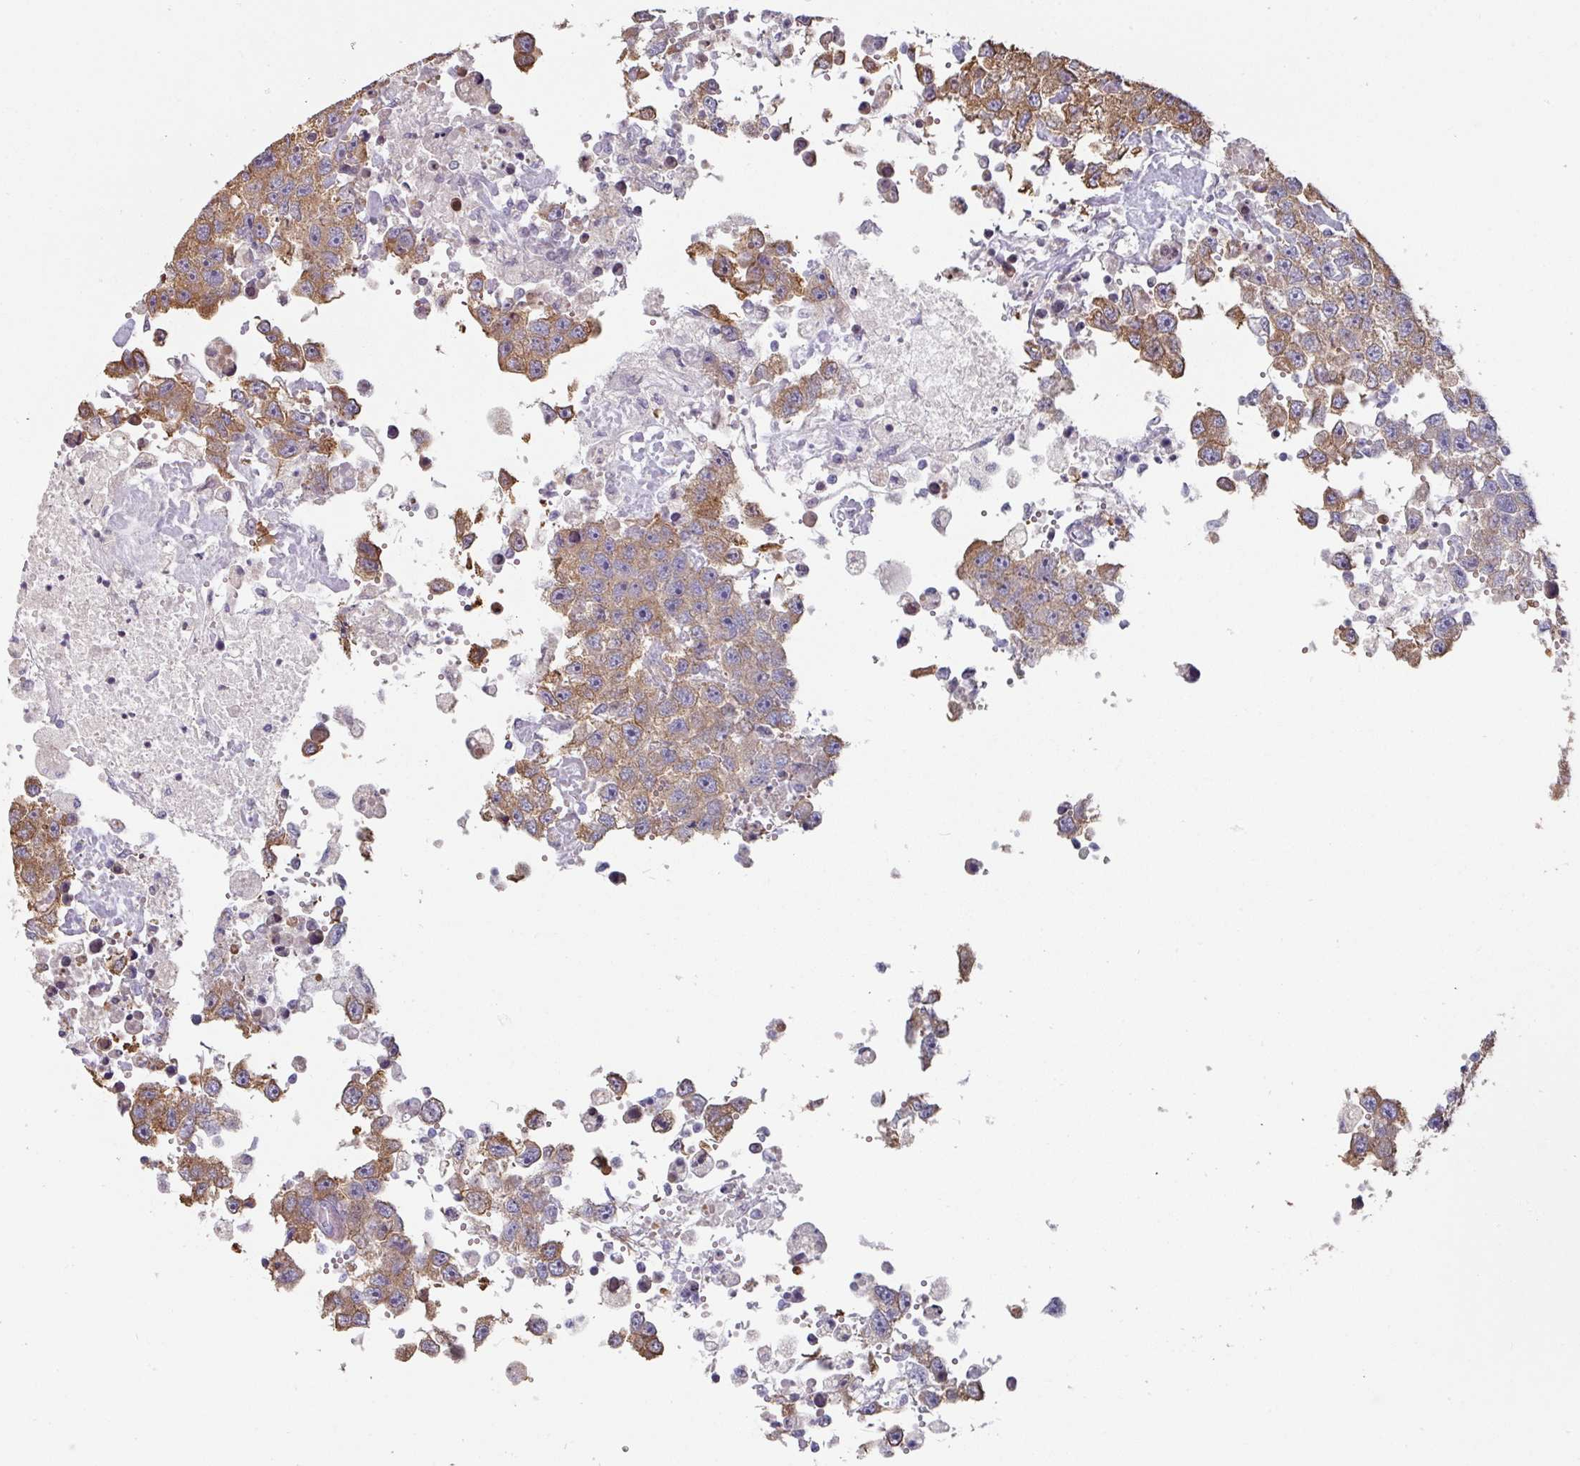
{"staining": {"intensity": "moderate", "quantity": ">75%", "location": "cytoplasmic/membranous"}, "tissue": "testis cancer", "cell_type": "Tumor cells", "image_type": "cancer", "snomed": [{"axis": "morphology", "description": "Carcinoma, Embryonal, NOS"}, {"axis": "topography", "description": "Testis"}], "caption": "Testis cancer (embryonal carcinoma) tissue exhibits moderate cytoplasmic/membranous staining in about >75% of tumor cells, visualized by immunohistochemistry.", "gene": "ZBTB6", "patient": {"sex": "male", "age": 83}}